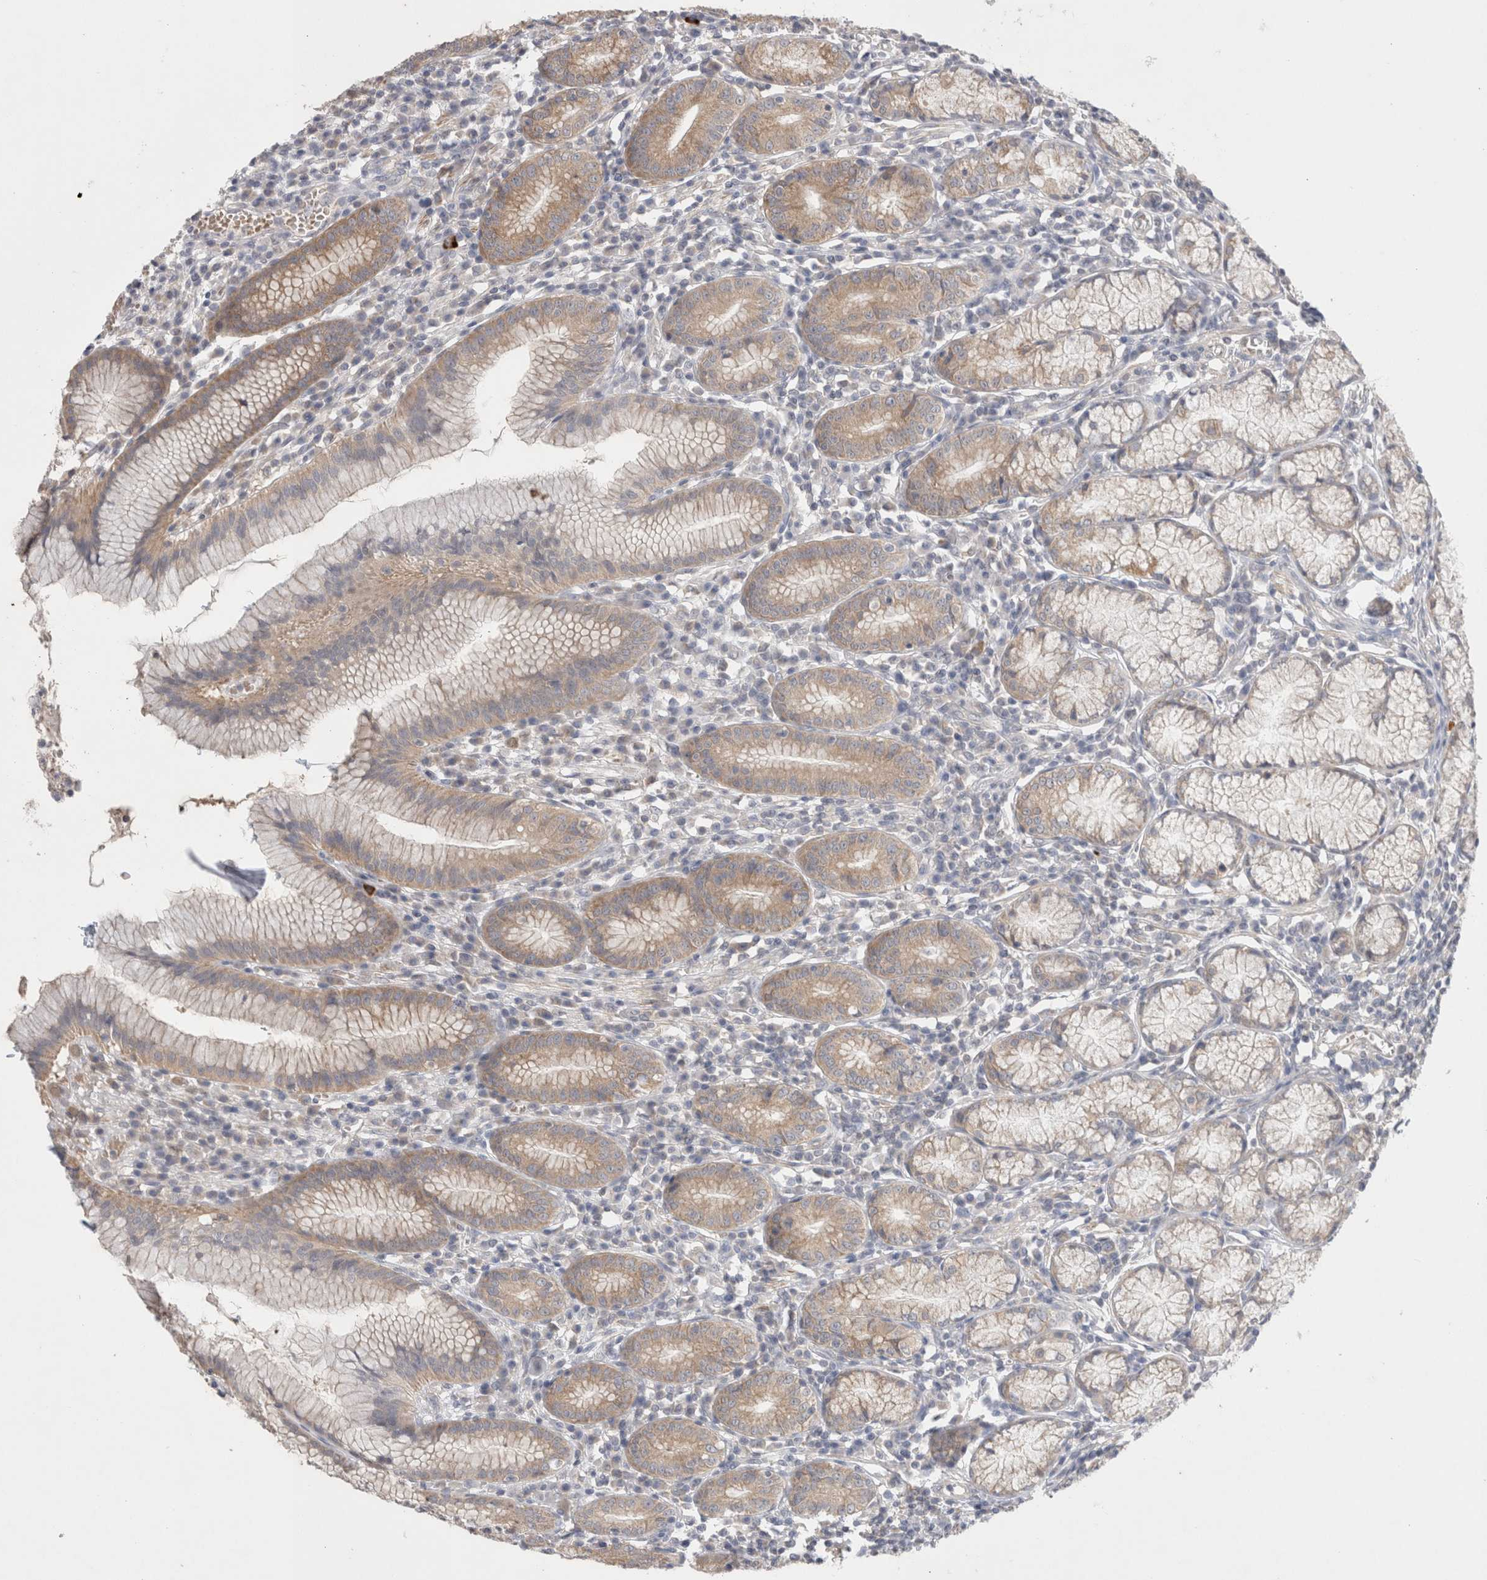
{"staining": {"intensity": "moderate", "quantity": "25%-75%", "location": "cytoplasmic/membranous"}, "tissue": "stomach", "cell_type": "Glandular cells", "image_type": "normal", "snomed": [{"axis": "morphology", "description": "Normal tissue, NOS"}, {"axis": "topography", "description": "Stomach"}], "caption": "Protein analysis of unremarkable stomach reveals moderate cytoplasmic/membranous expression in approximately 25%-75% of glandular cells.", "gene": "NDOR1", "patient": {"sex": "male", "age": 55}}